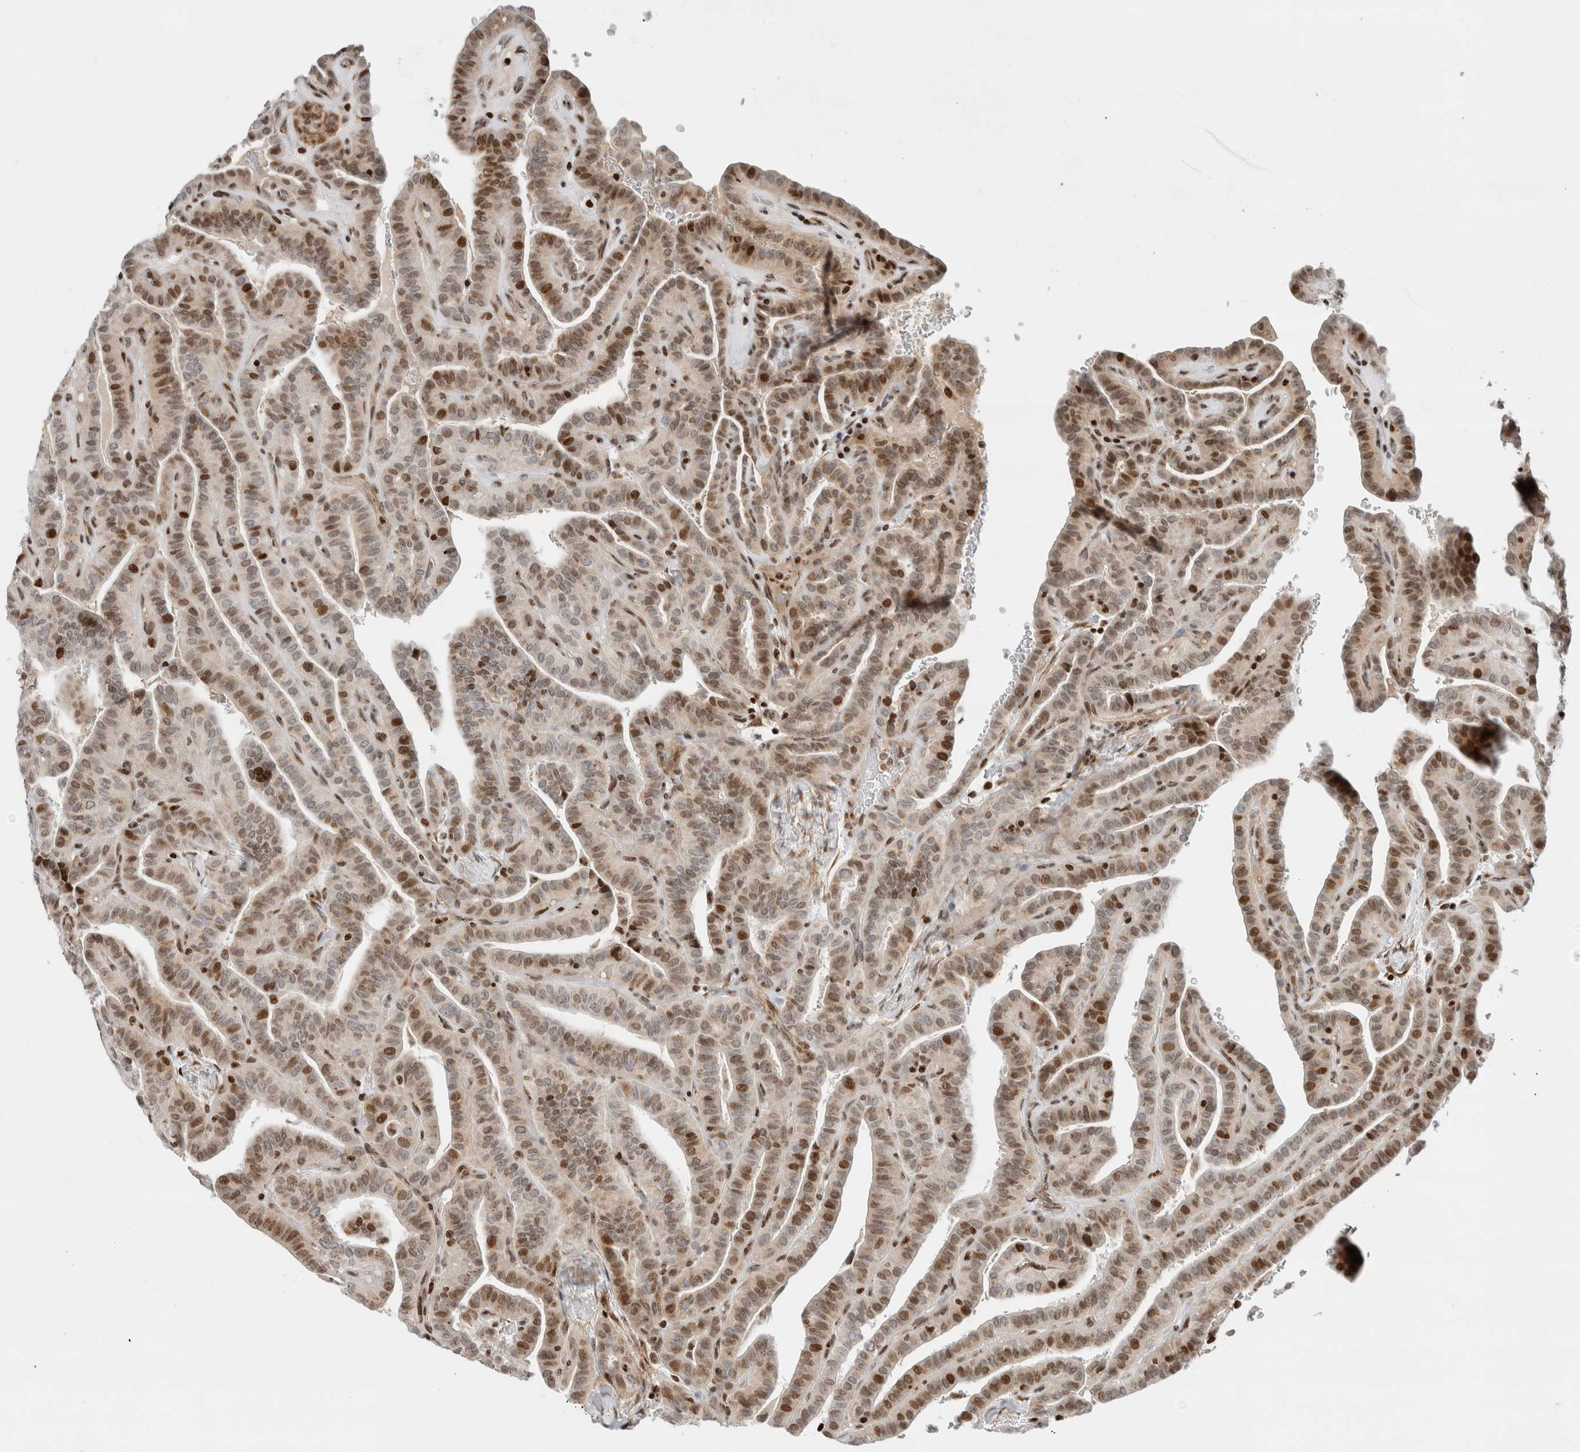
{"staining": {"intensity": "moderate", "quantity": "25%-75%", "location": "nuclear"}, "tissue": "thyroid cancer", "cell_type": "Tumor cells", "image_type": "cancer", "snomed": [{"axis": "morphology", "description": "Papillary adenocarcinoma, NOS"}, {"axis": "topography", "description": "Thyroid gland"}], "caption": "Thyroid cancer (papillary adenocarcinoma) tissue reveals moderate nuclear staining in about 25%-75% of tumor cells, visualized by immunohistochemistry.", "gene": "GINS4", "patient": {"sex": "male", "age": 77}}